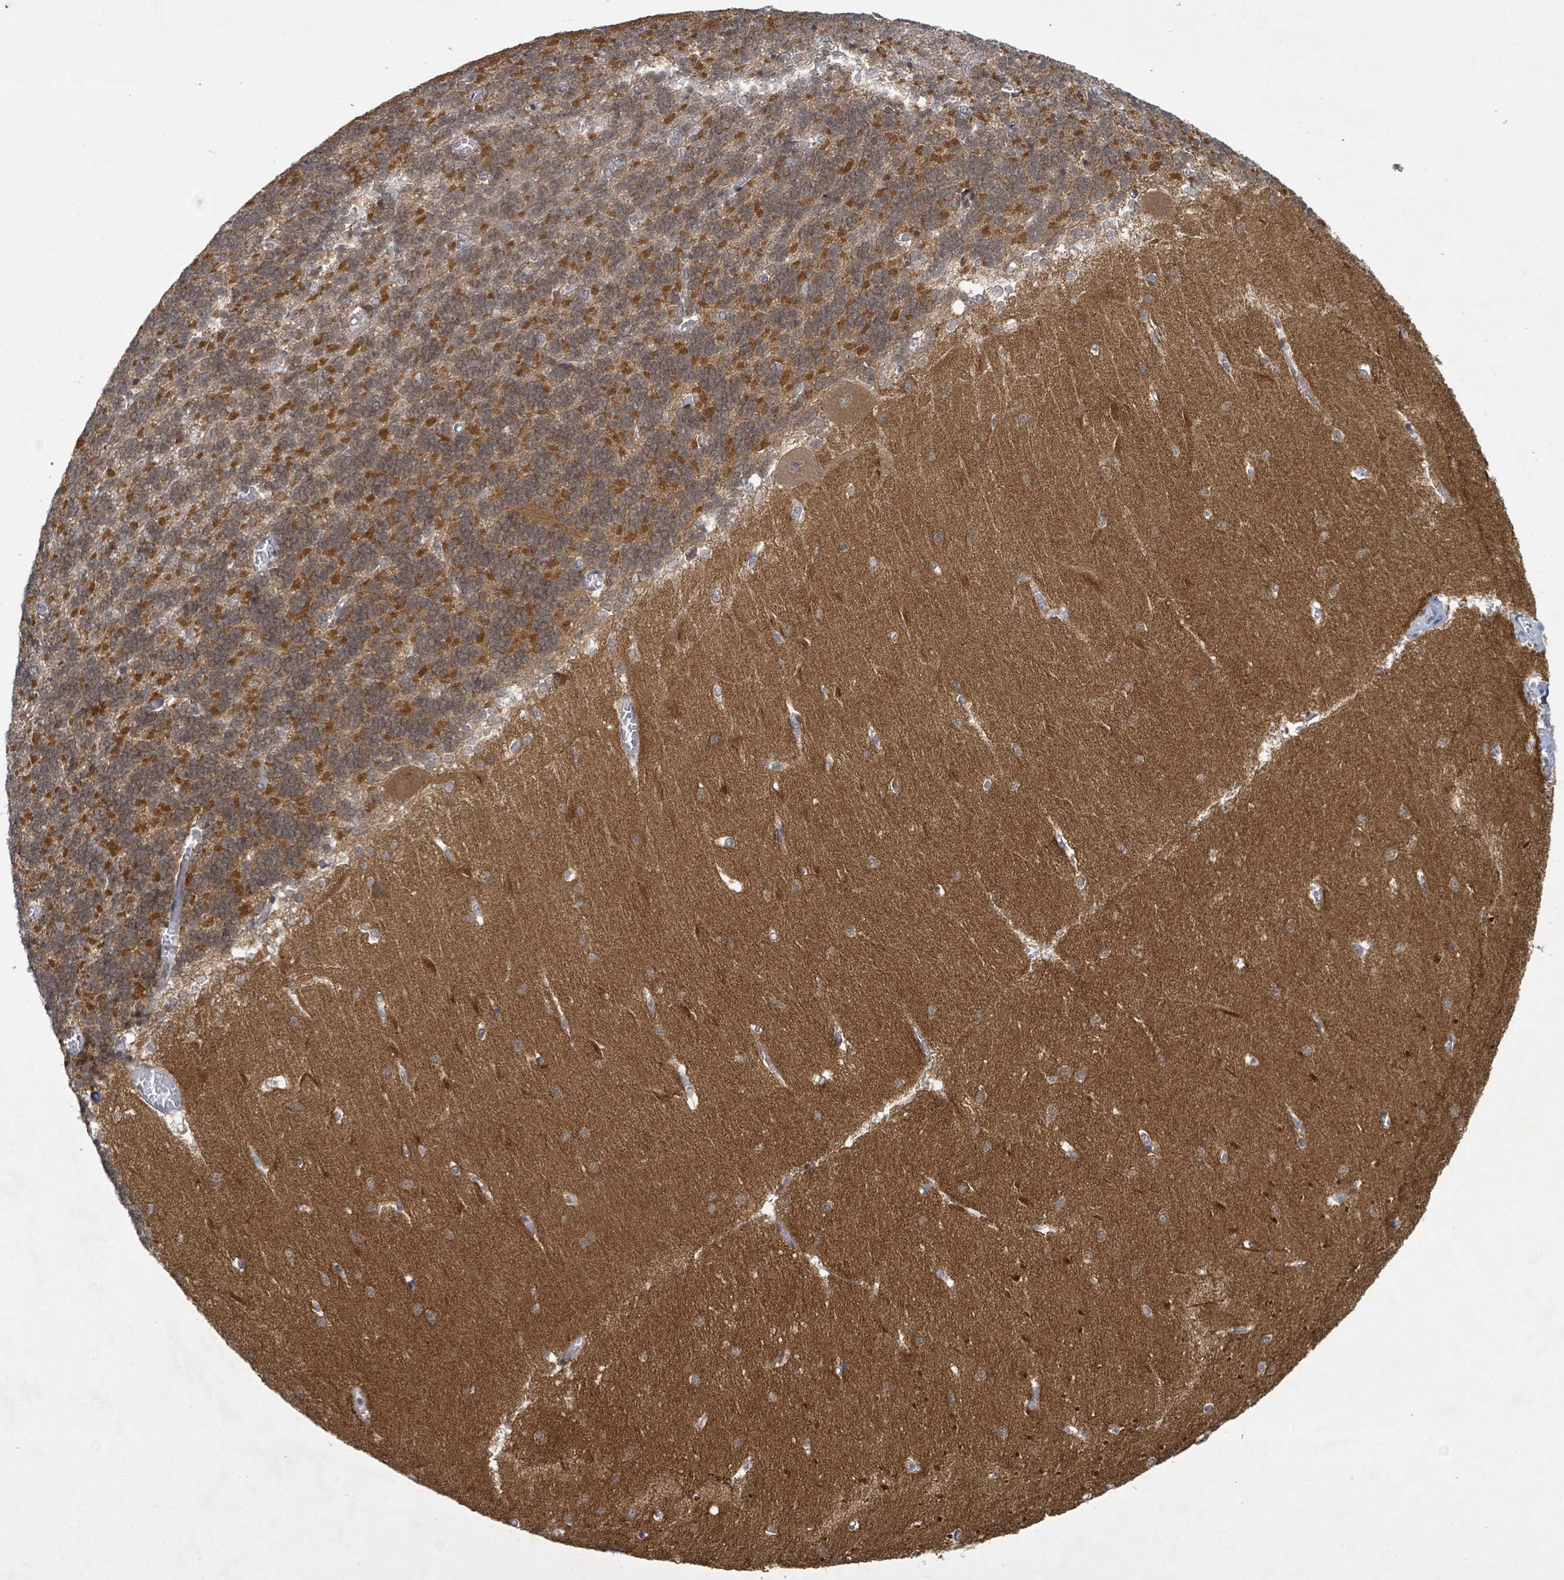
{"staining": {"intensity": "strong", "quantity": "25%-75%", "location": "cytoplasmic/membranous"}, "tissue": "cerebellum", "cell_type": "Cells in granular layer", "image_type": "normal", "snomed": [{"axis": "morphology", "description": "Normal tissue, NOS"}, {"axis": "topography", "description": "Cerebellum"}], "caption": "IHC photomicrograph of benign human cerebellum stained for a protein (brown), which shows high levels of strong cytoplasmic/membranous expression in approximately 25%-75% of cells in granular layer.", "gene": "BANP", "patient": {"sex": "male", "age": 37}}